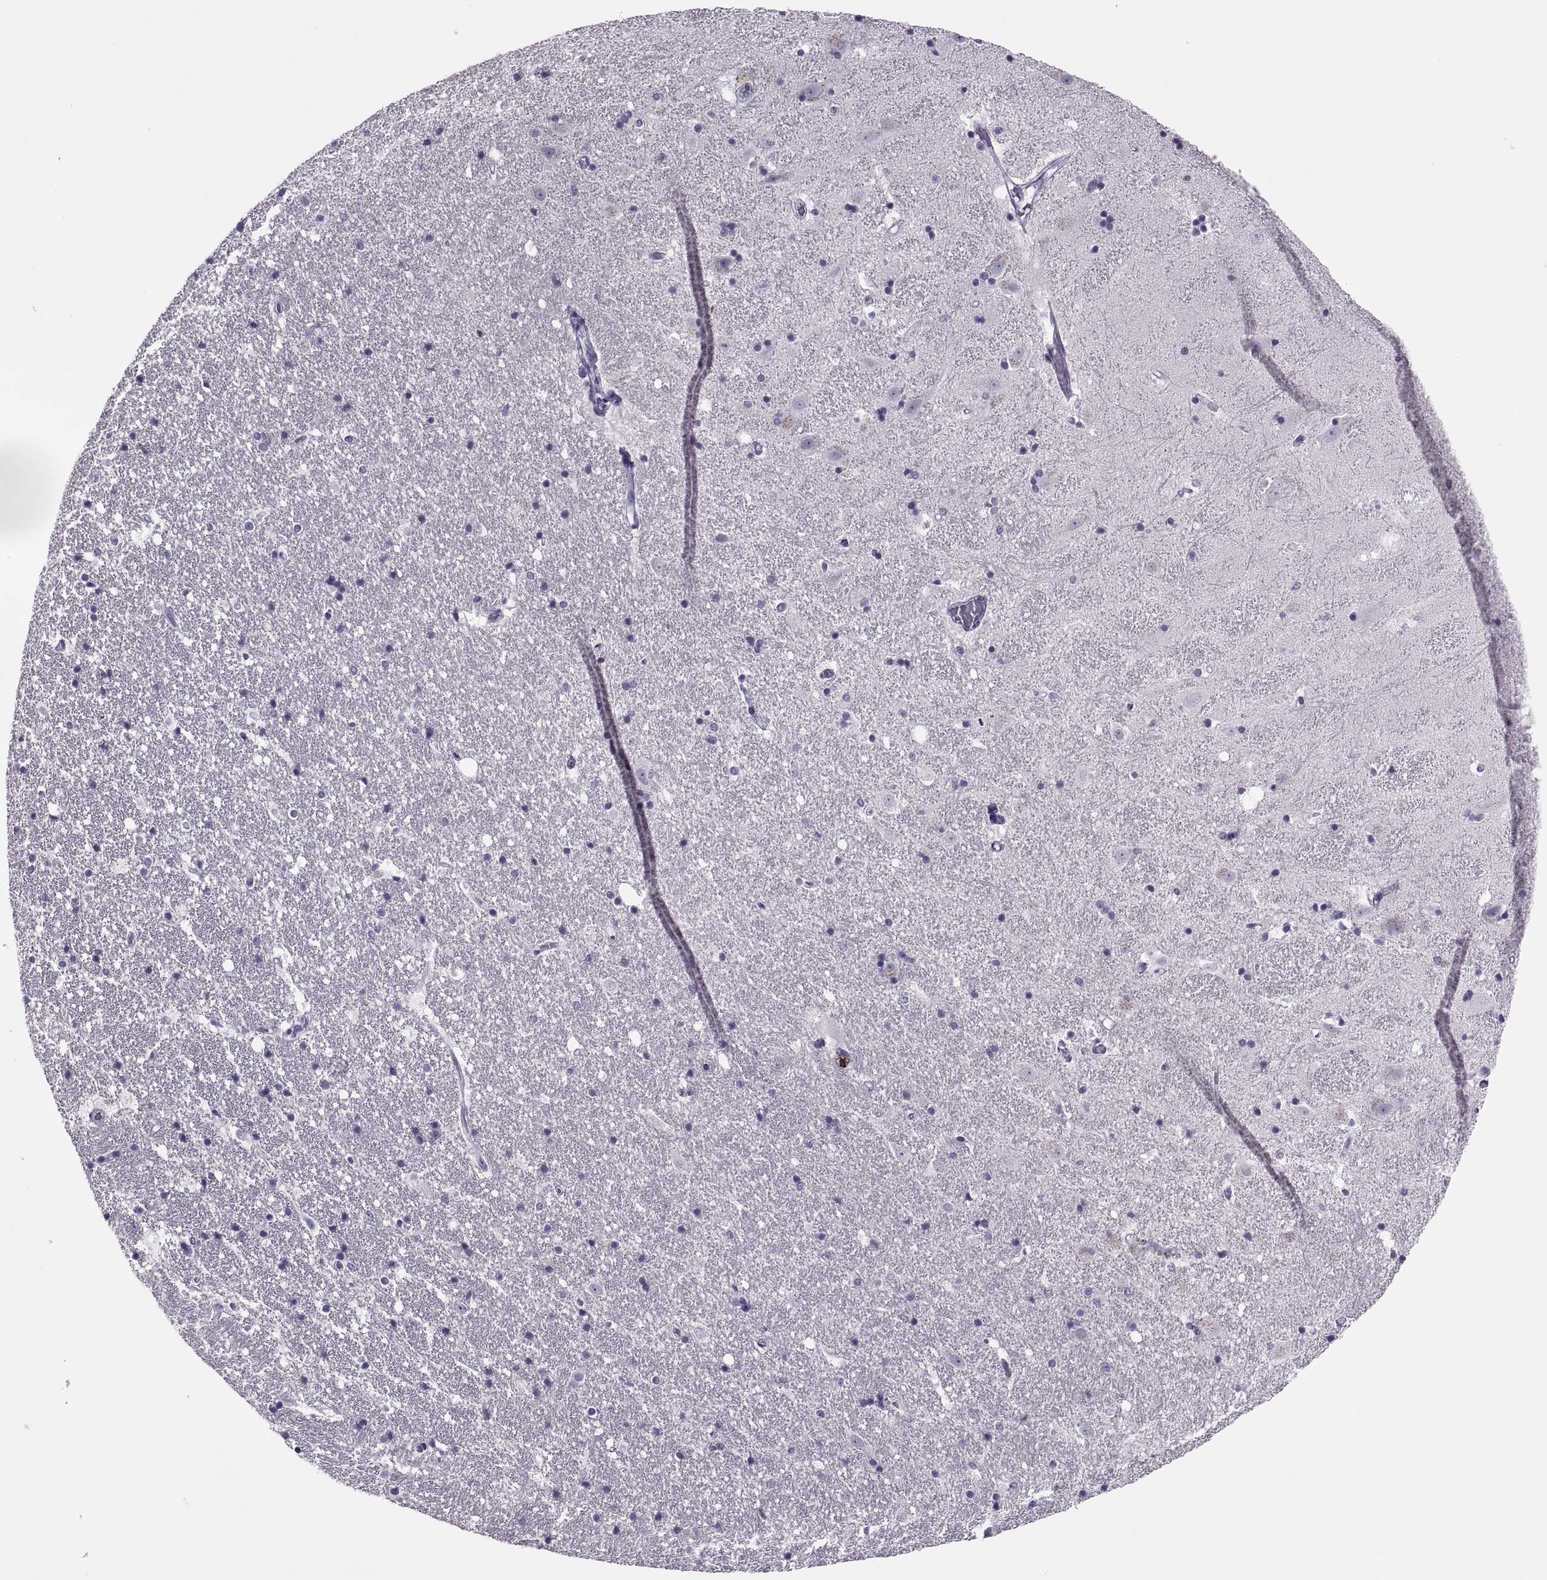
{"staining": {"intensity": "negative", "quantity": "none", "location": "none"}, "tissue": "hippocampus", "cell_type": "Glial cells", "image_type": "normal", "snomed": [{"axis": "morphology", "description": "Normal tissue, NOS"}, {"axis": "topography", "description": "Hippocampus"}], "caption": "This histopathology image is of benign hippocampus stained with immunohistochemistry to label a protein in brown with the nuclei are counter-stained blue. There is no positivity in glial cells.", "gene": "SYNGR4", "patient": {"sex": "male", "age": 49}}